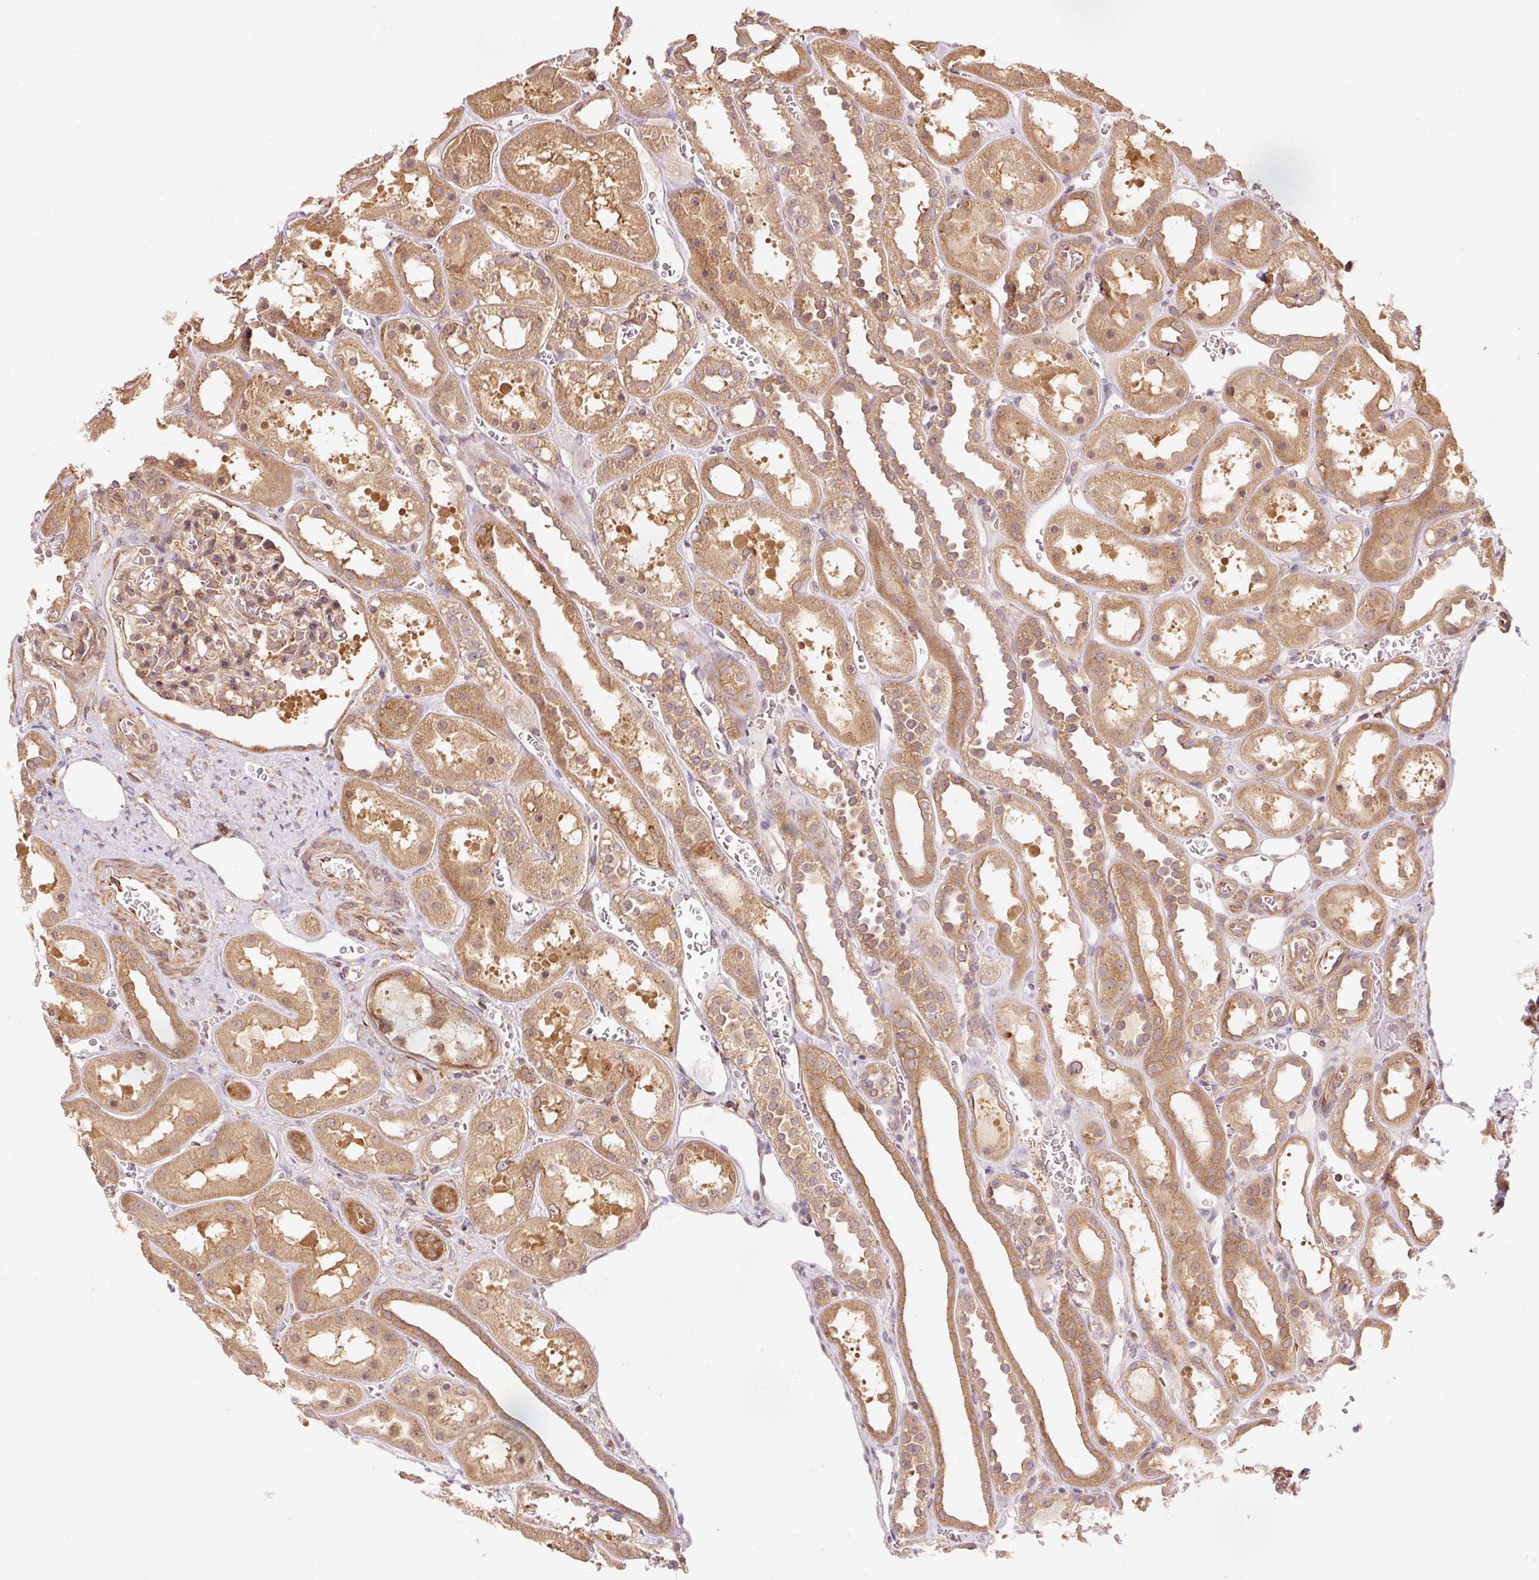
{"staining": {"intensity": "moderate", "quantity": "25%-75%", "location": "cytoplasmic/membranous"}, "tissue": "kidney", "cell_type": "Cells in glomeruli", "image_type": "normal", "snomed": [{"axis": "morphology", "description": "Normal tissue, NOS"}, {"axis": "topography", "description": "Kidney"}], "caption": "Moderate cytoplasmic/membranous protein positivity is present in about 25%-75% of cells in glomeruli in kidney.", "gene": "PDAP1", "patient": {"sex": "female", "age": 41}}